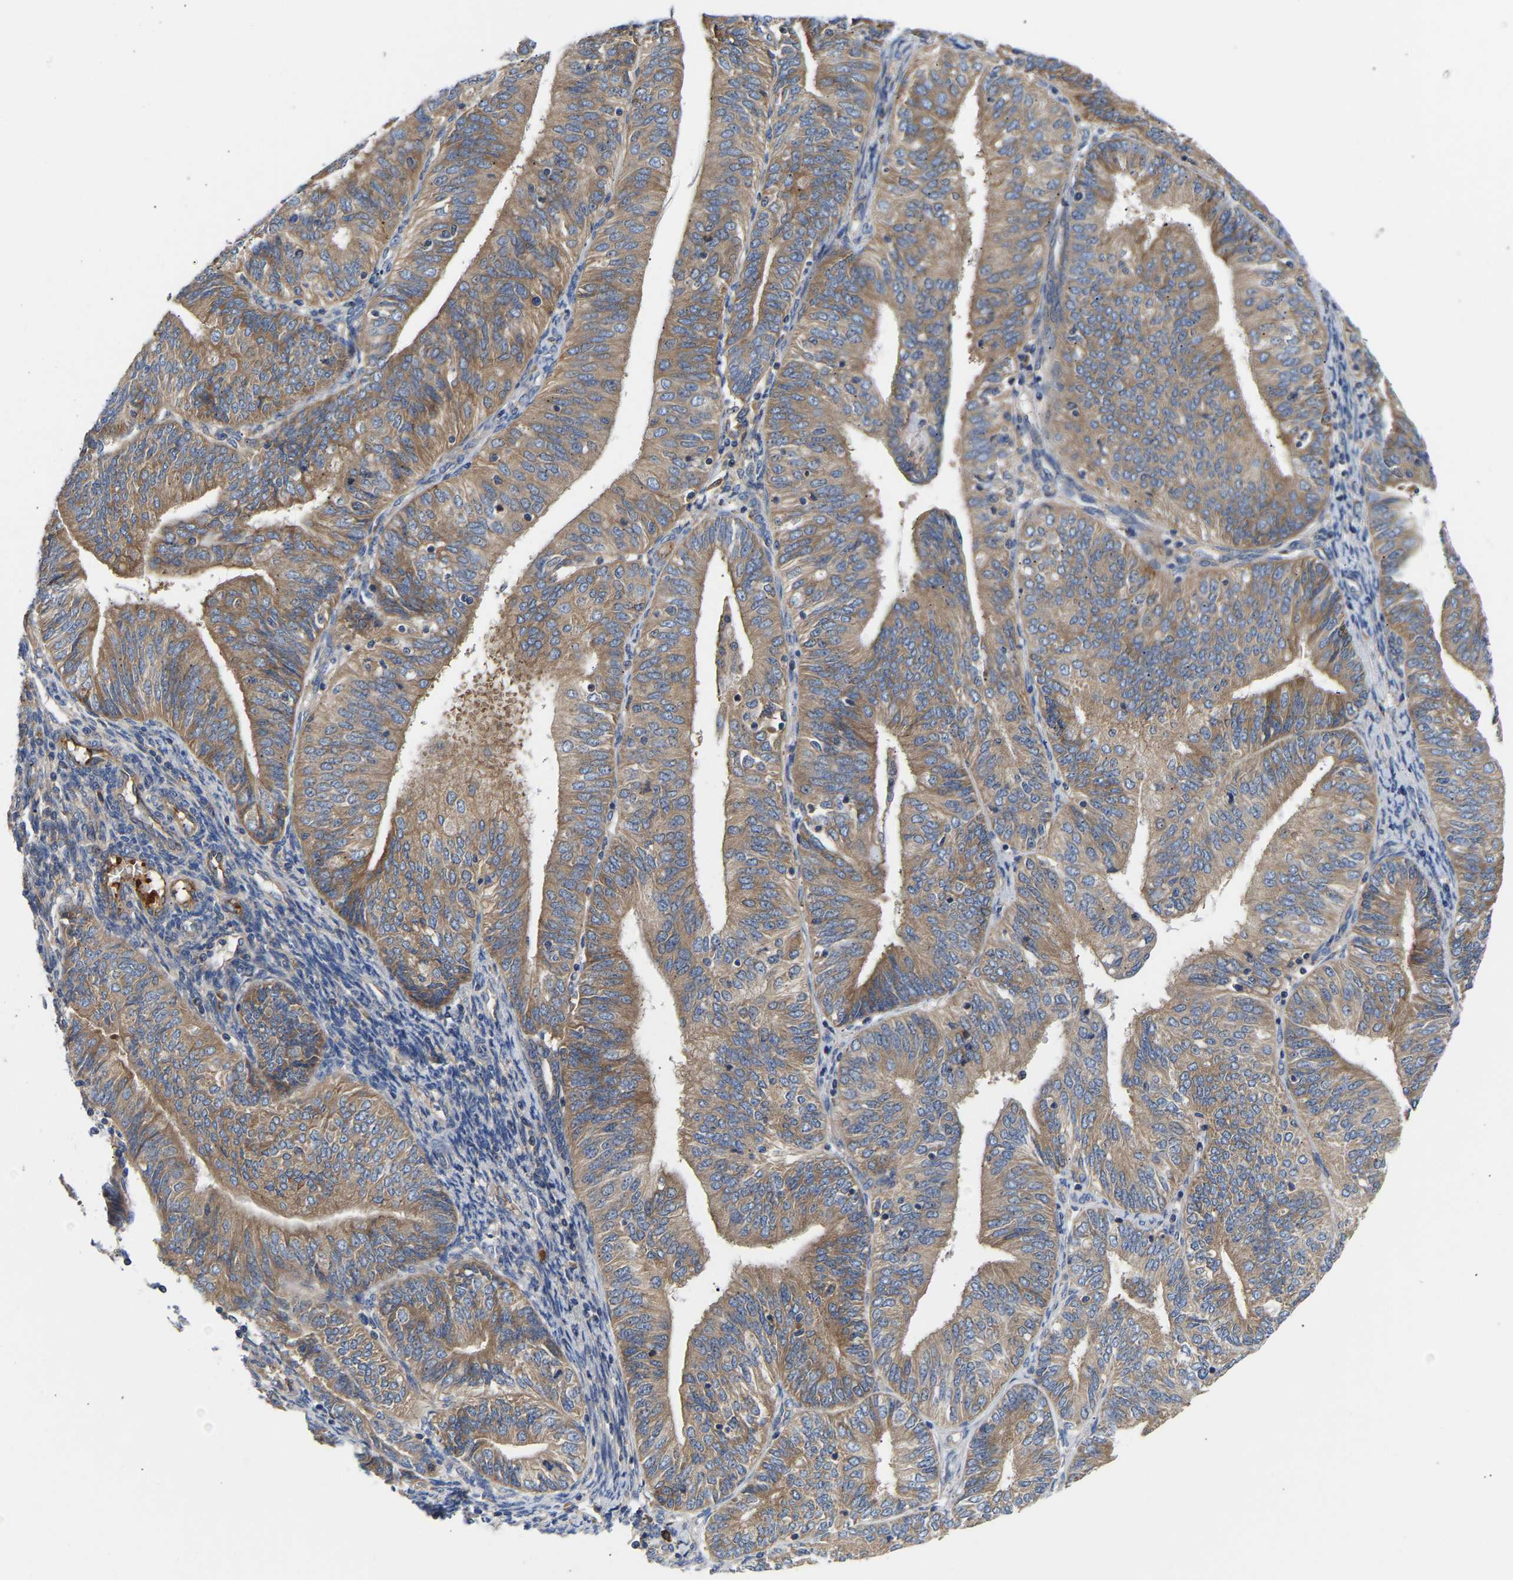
{"staining": {"intensity": "moderate", "quantity": ">75%", "location": "cytoplasmic/membranous"}, "tissue": "endometrial cancer", "cell_type": "Tumor cells", "image_type": "cancer", "snomed": [{"axis": "morphology", "description": "Adenocarcinoma, NOS"}, {"axis": "topography", "description": "Endometrium"}], "caption": "High-magnification brightfield microscopy of endometrial adenocarcinoma stained with DAB (brown) and counterstained with hematoxylin (blue). tumor cells exhibit moderate cytoplasmic/membranous positivity is appreciated in about>75% of cells.", "gene": "AIMP2", "patient": {"sex": "female", "age": 58}}